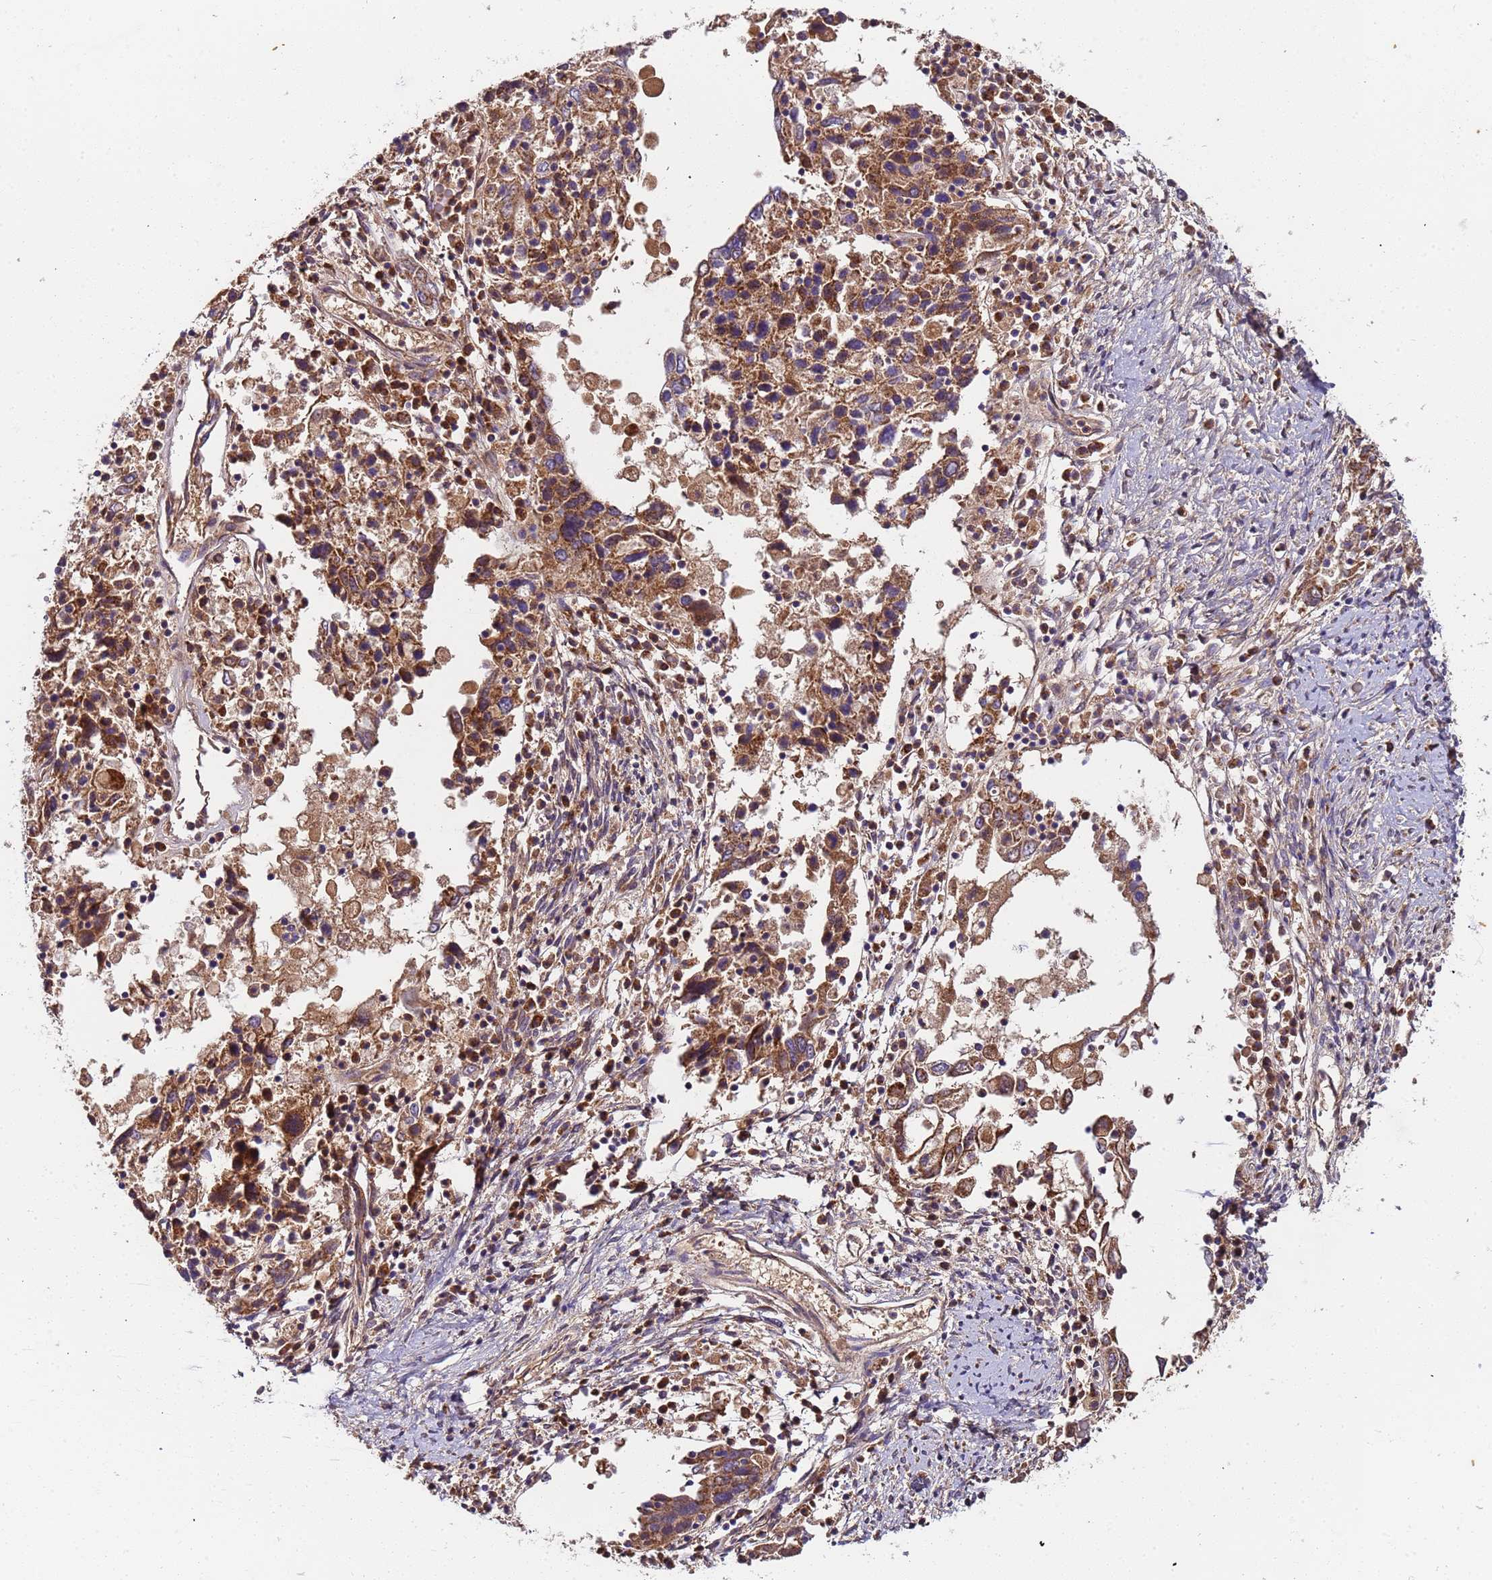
{"staining": {"intensity": "strong", "quantity": ">75%", "location": "cytoplasmic/membranous"}, "tissue": "ovarian cancer", "cell_type": "Tumor cells", "image_type": "cancer", "snomed": [{"axis": "morphology", "description": "Carcinoma, endometroid"}, {"axis": "topography", "description": "Ovary"}], "caption": "High-magnification brightfield microscopy of ovarian cancer stained with DAB (3,3'-diaminobenzidine) (brown) and counterstained with hematoxylin (blue). tumor cells exhibit strong cytoplasmic/membranous expression is identified in approximately>75% of cells. (DAB = brown stain, brightfield microscopy at high magnification).", "gene": "TMEM126A", "patient": {"sex": "female", "age": 62}}